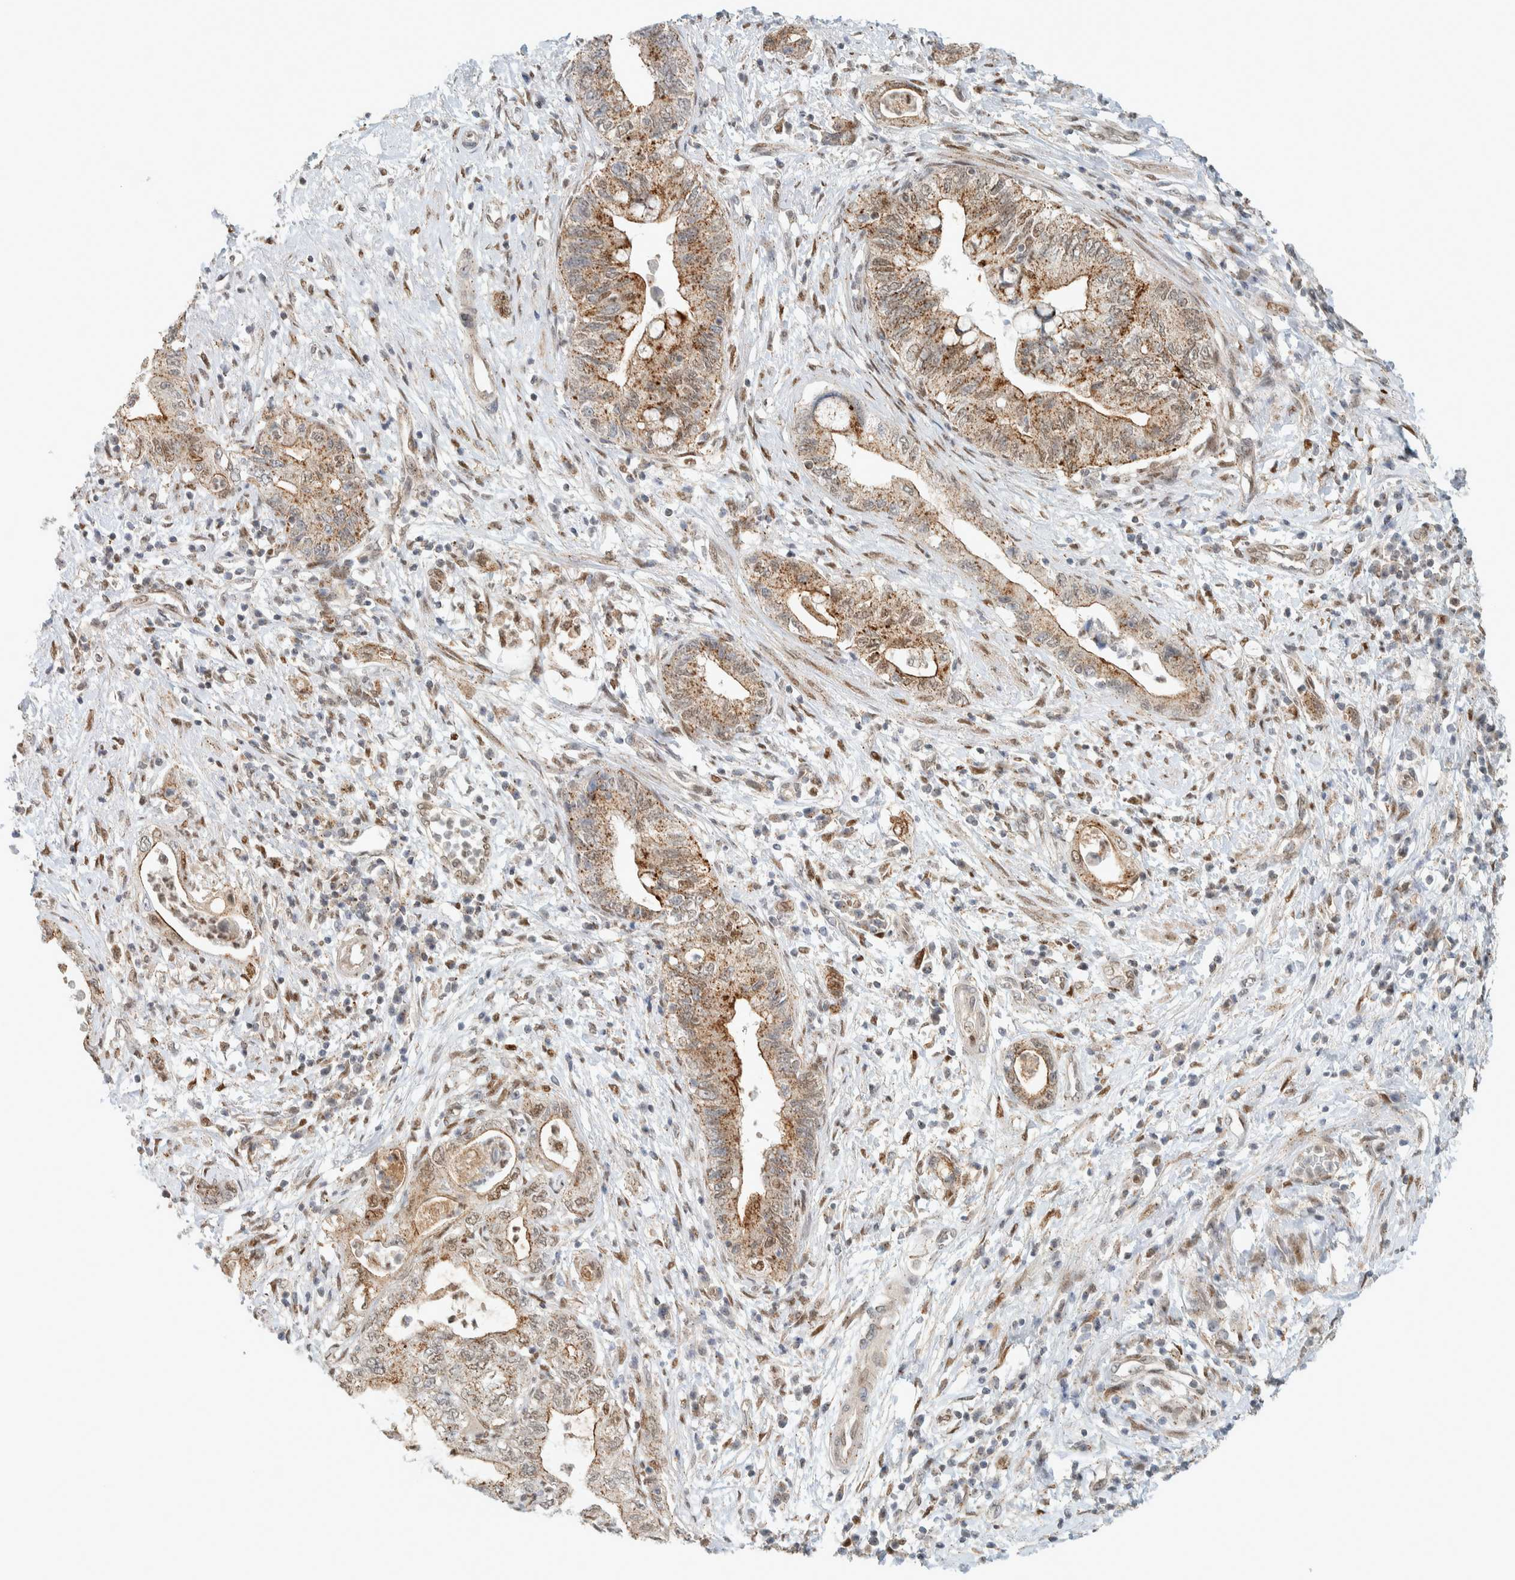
{"staining": {"intensity": "moderate", "quantity": ">75%", "location": "cytoplasmic/membranous"}, "tissue": "pancreatic cancer", "cell_type": "Tumor cells", "image_type": "cancer", "snomed": [{"axis": "morphology", "description": "Adenocarcinoma, NOS"}, {"axis": "topography", "description": "Pancreas"}], "caption": "Pancreatic cancer stained for a protein exhibits moderate cytoplasmic/membranous positivity in tumor cells. (DAB IHC, brown staining for protein, blue staining for nuclei).", "gene": "TFE3", "patient": {"sex": "female", "age": 73}}